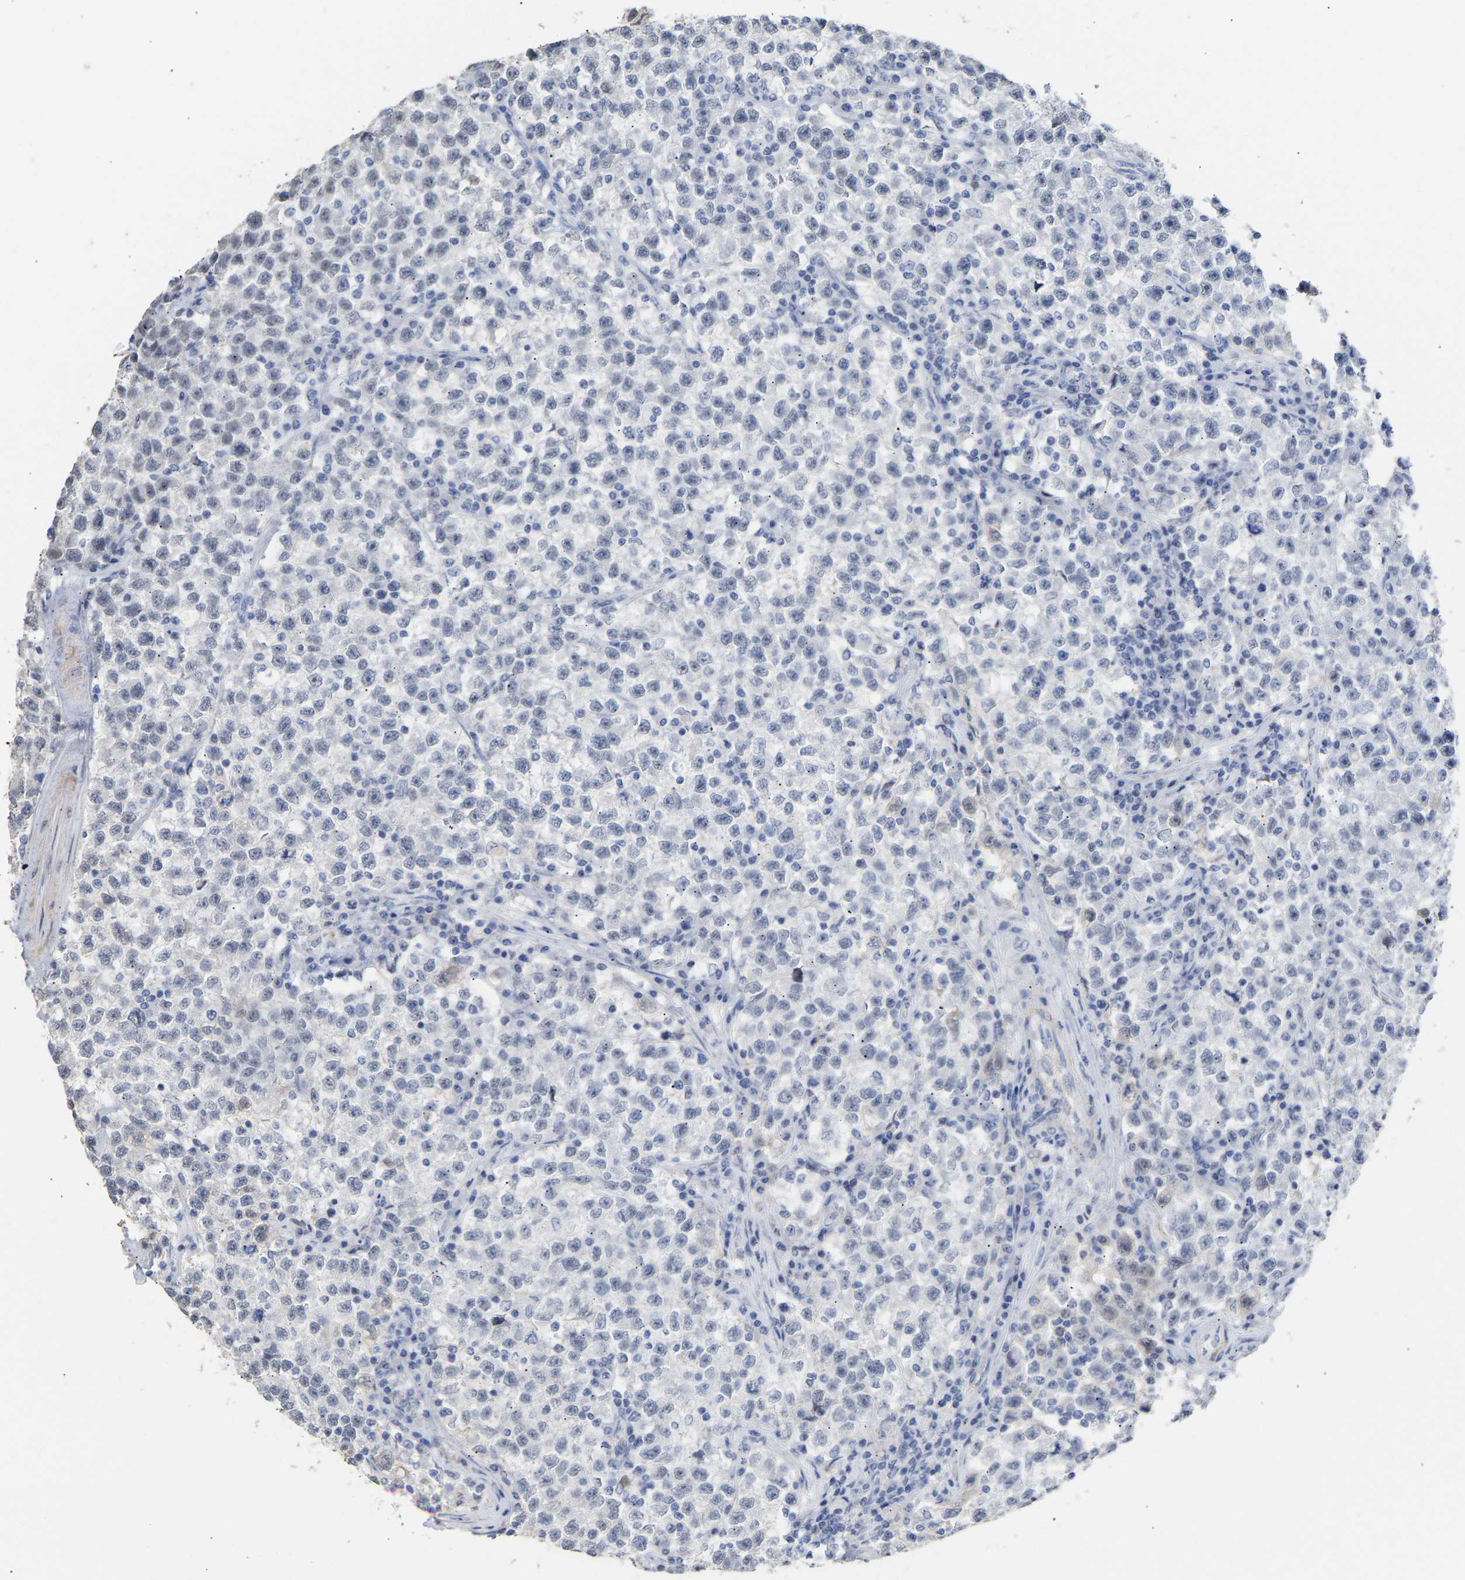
{"staining": {"intensity": "negative", "quantity": "none", "location": "none"}, "tissue": "testis cancer", "cell_type": "Tumor cells", "image_type": "cancer", "snomed": [{"axis": "morphology", "description": "Seminoma, NOS"}, {"axis": "topography", "description": "Testis"}], "caption": "Testis cancer (seminoma) was stained to show a protein in brown. There is no significant staining in tumor cells. (Stains: DAB (3,3'-diaminobenzidine) immunohistochemistry with hematoxylin counter stain, Microscopy: brightfield microscopy at high magnification).", "gene": "AMPH", "patient": {"sex": "male", "age": 22}}